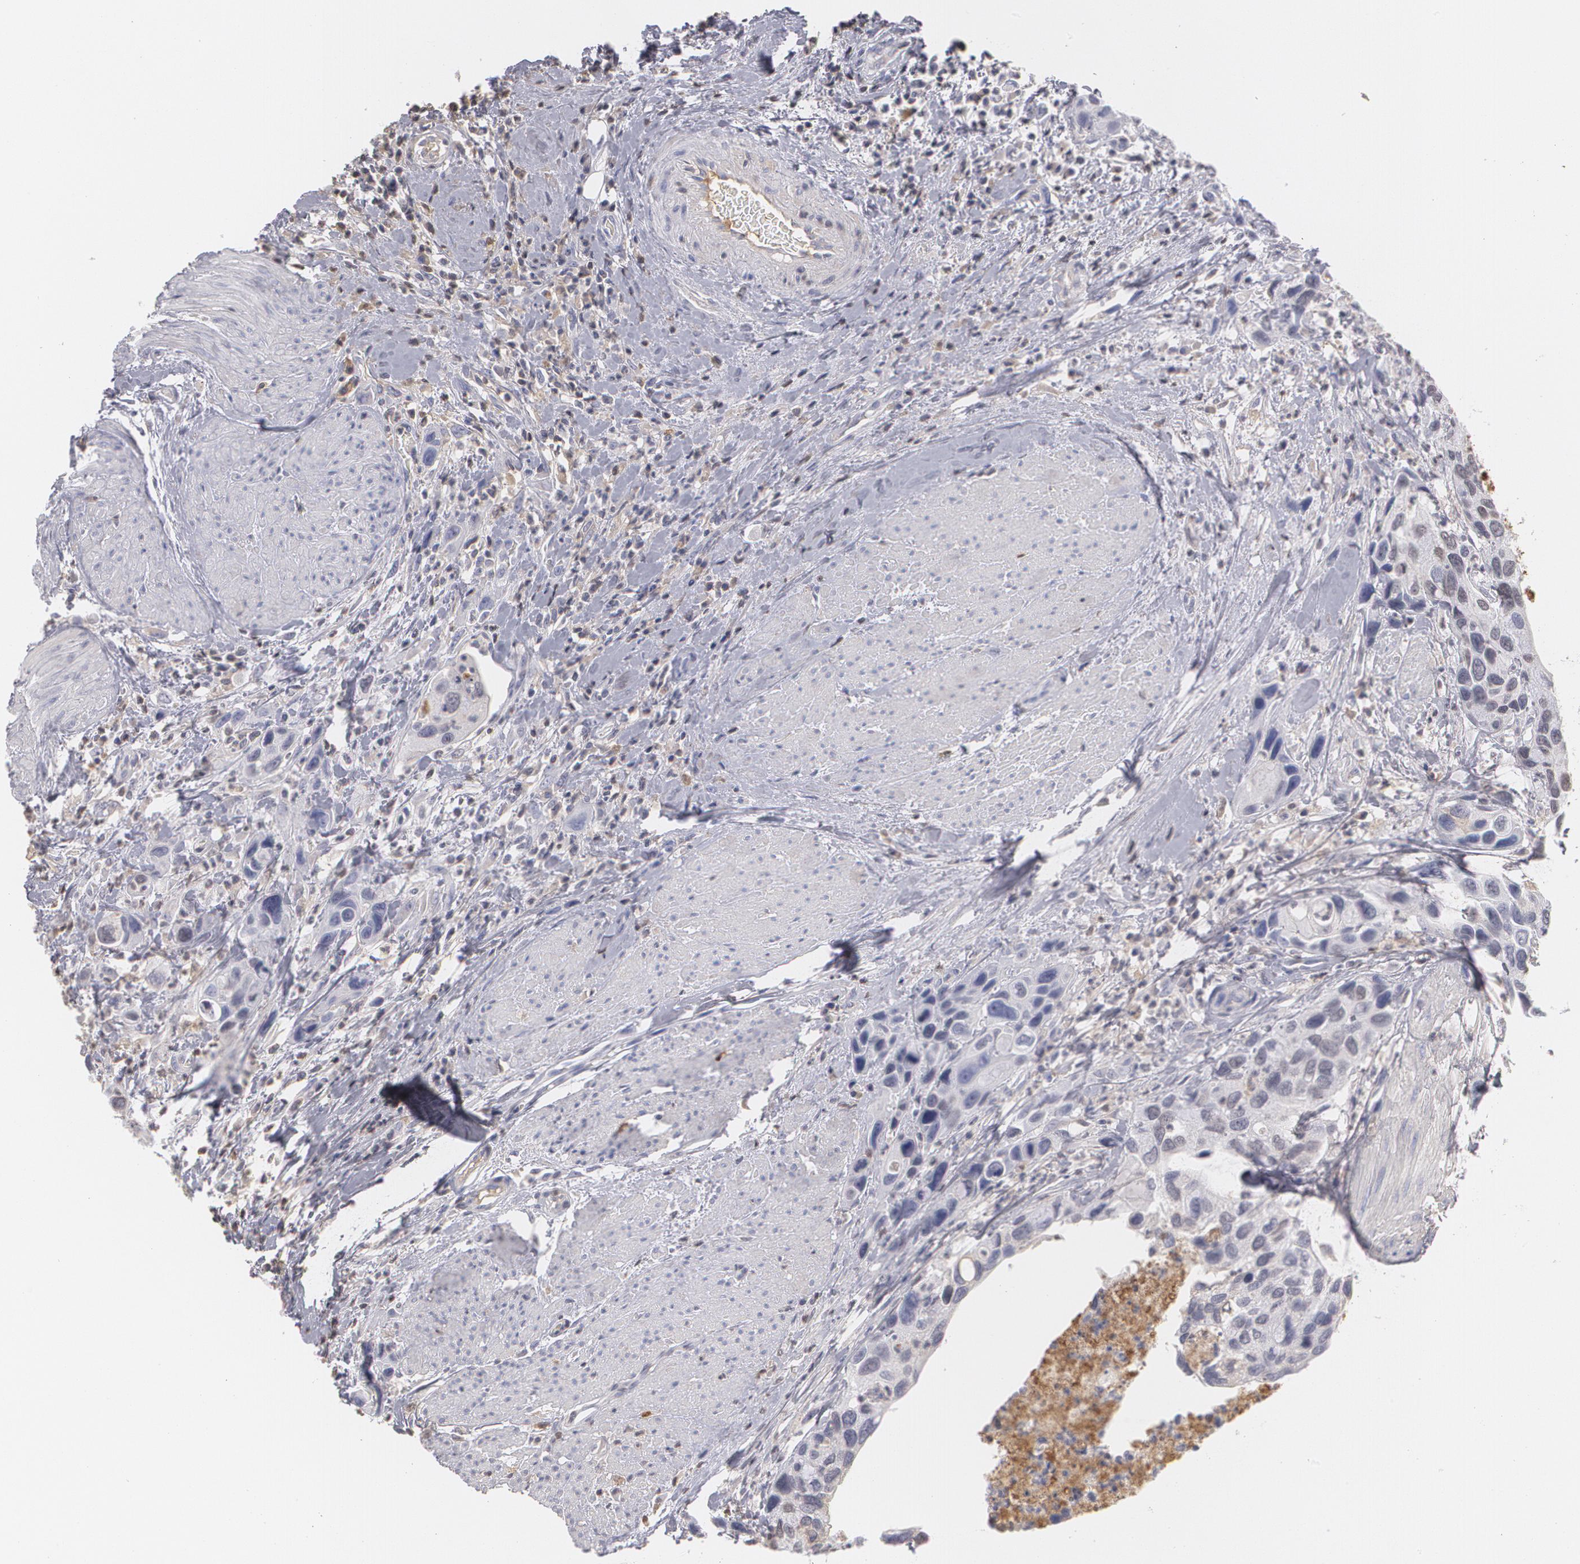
{"staining": {"intensity": "negative", "quantity": "none", "location": "none"}, "tissue": "urothelial cancer", "cell_type": "Tumor cells", "image_type": "cancer", "snomed": [{"axis": "morphology", "description": "Urothelial carcinoma, High grade"}, {"axis": "topography", "description": "Urinary bladder"}], "caption": "The immunohistochemistry (IHC) photomicrograph has no significant expression in tumor cells of urothelial carcinoma (high-grade) tissue.", "gene": "SERPINA1", "patient": {"sex": "male", "age": 66}}